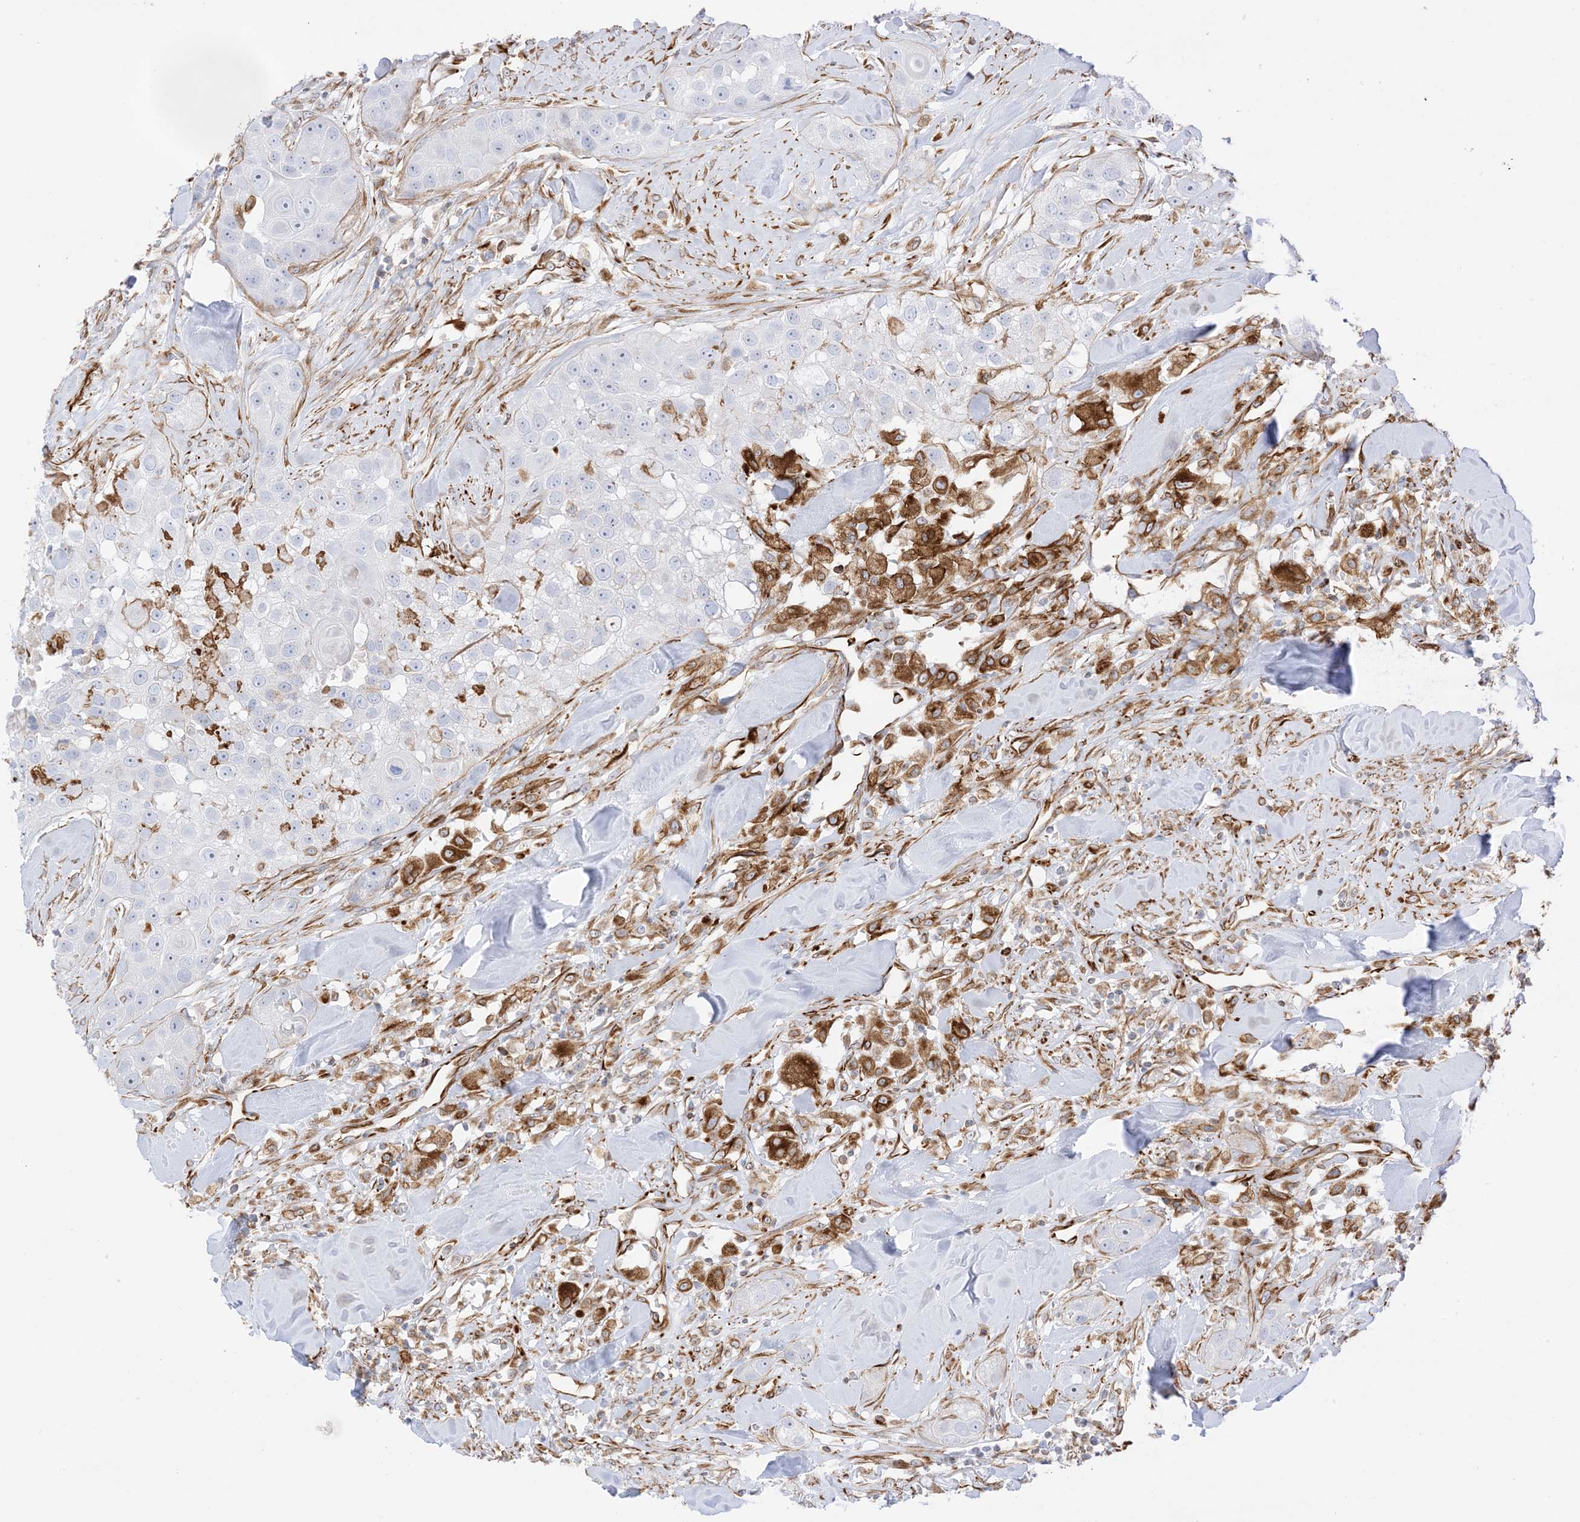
{"staining": {"intensity": "negative", "quantity": "none", "location": "none"}, "tissue": "head and neck cancer", "cell_type": "Tumor cells", "image_type": "cancer", "snomed": [{"axis": "morphology", "description": "Normal tissue, NOS"}, {"axis": "morphology", "description": "Squamous cell carcinoma, NOS"}, {"axis": "topography", "description": "Skeletal muscle"}, {"axis": "topography", "description": "Head-Neck"}], "caption": "This is an immunohistochemistry image of head and neck cancer (squamous cell carcinoma). There is no positivity in tumor cells.", "gene": "PID1", "patient": {"sex": "male", "age": 51}}